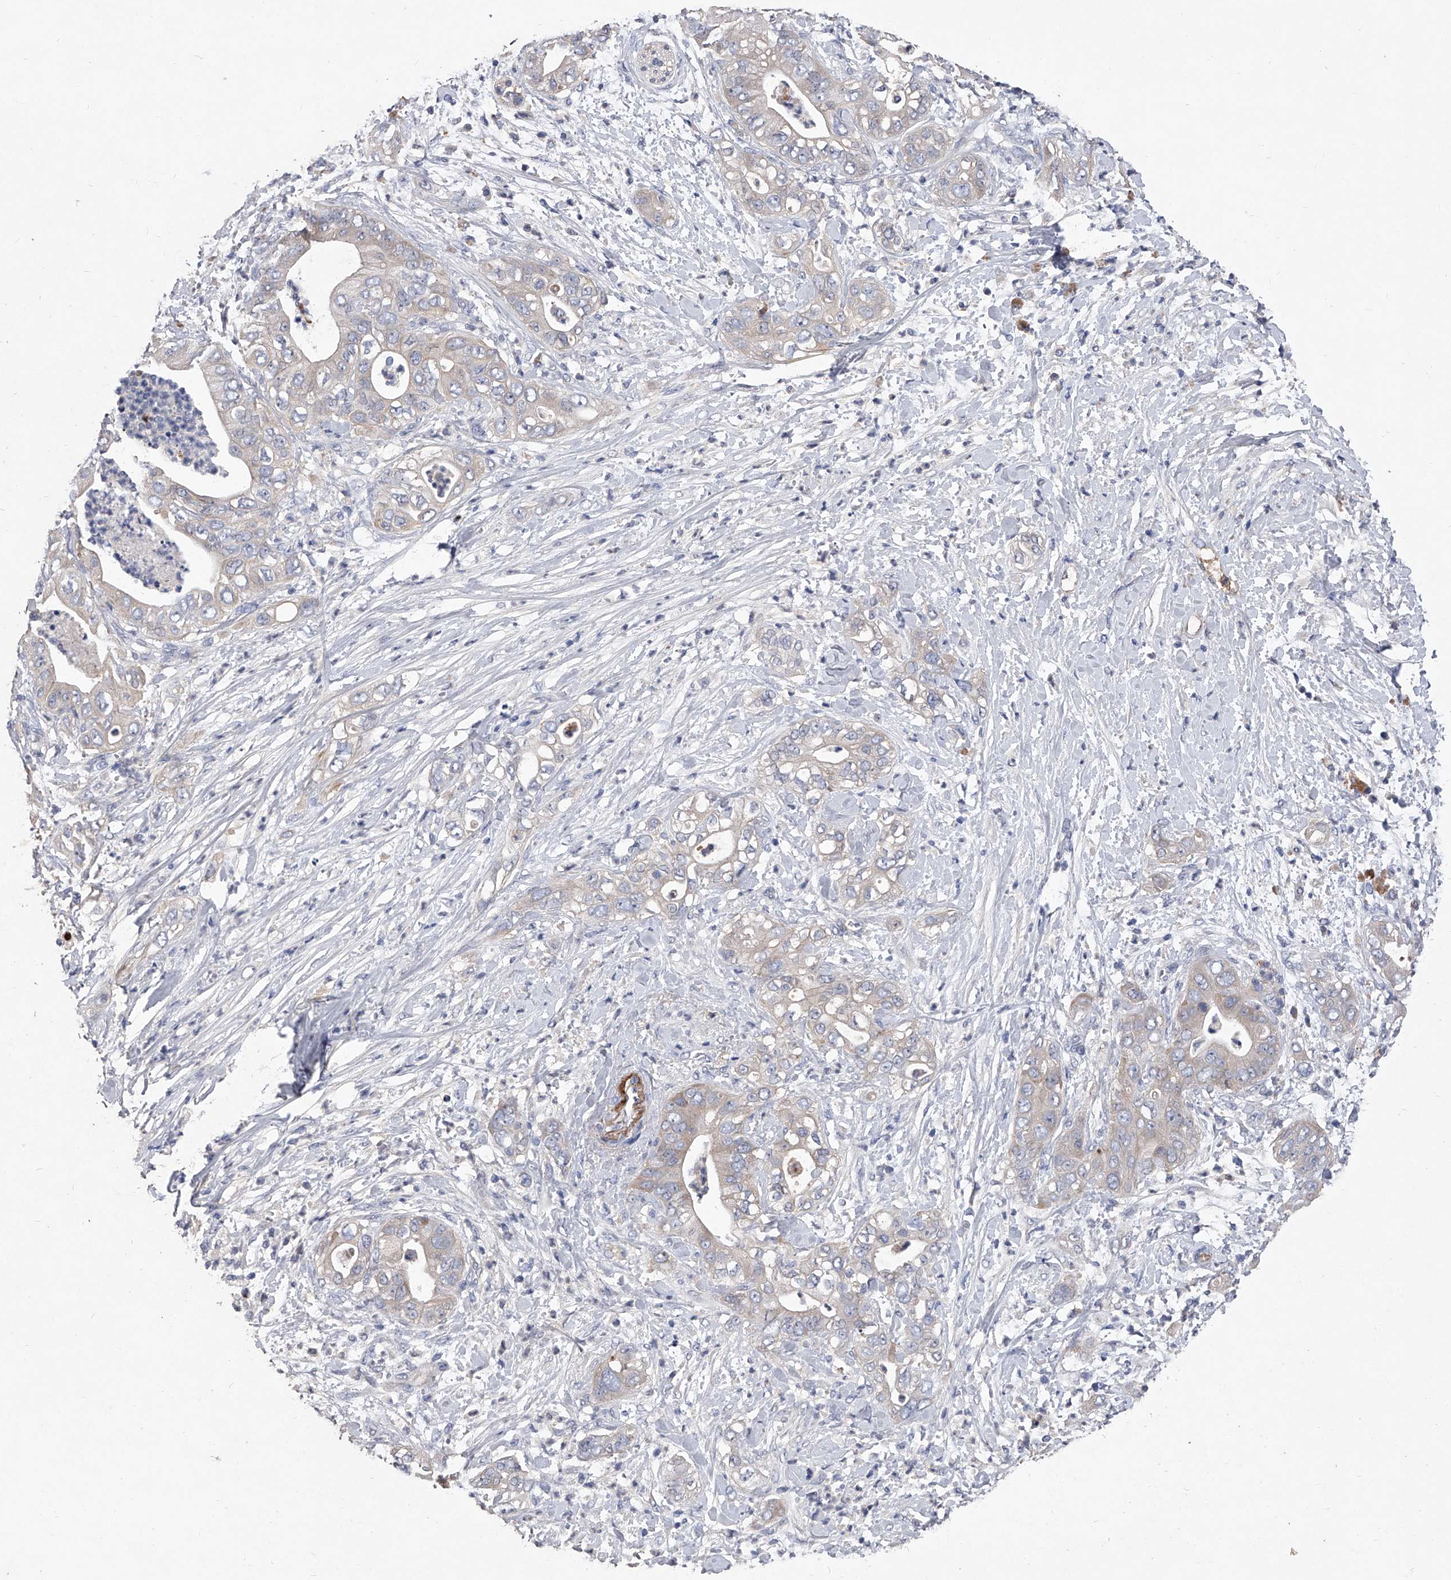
{"staining": {"intensity": "negative", "quantity": "none", "location": "none"}, "tissue": "pancreatic cancer", "cell_type": "Tumor cells", "image_type": "cancer", "snomed": [{"axis": "morphology", "description": "Adenocarcinoma, NOS"}, {"axis": "topography", "description": "Pancreas"}], "caption": "Human pancreatic cancer stained for a protein using immunohistochemistry (IHC) shows no positivity in tumor cells.", "gene": "C5", "patient": {"sex": "female", "age": 78}}